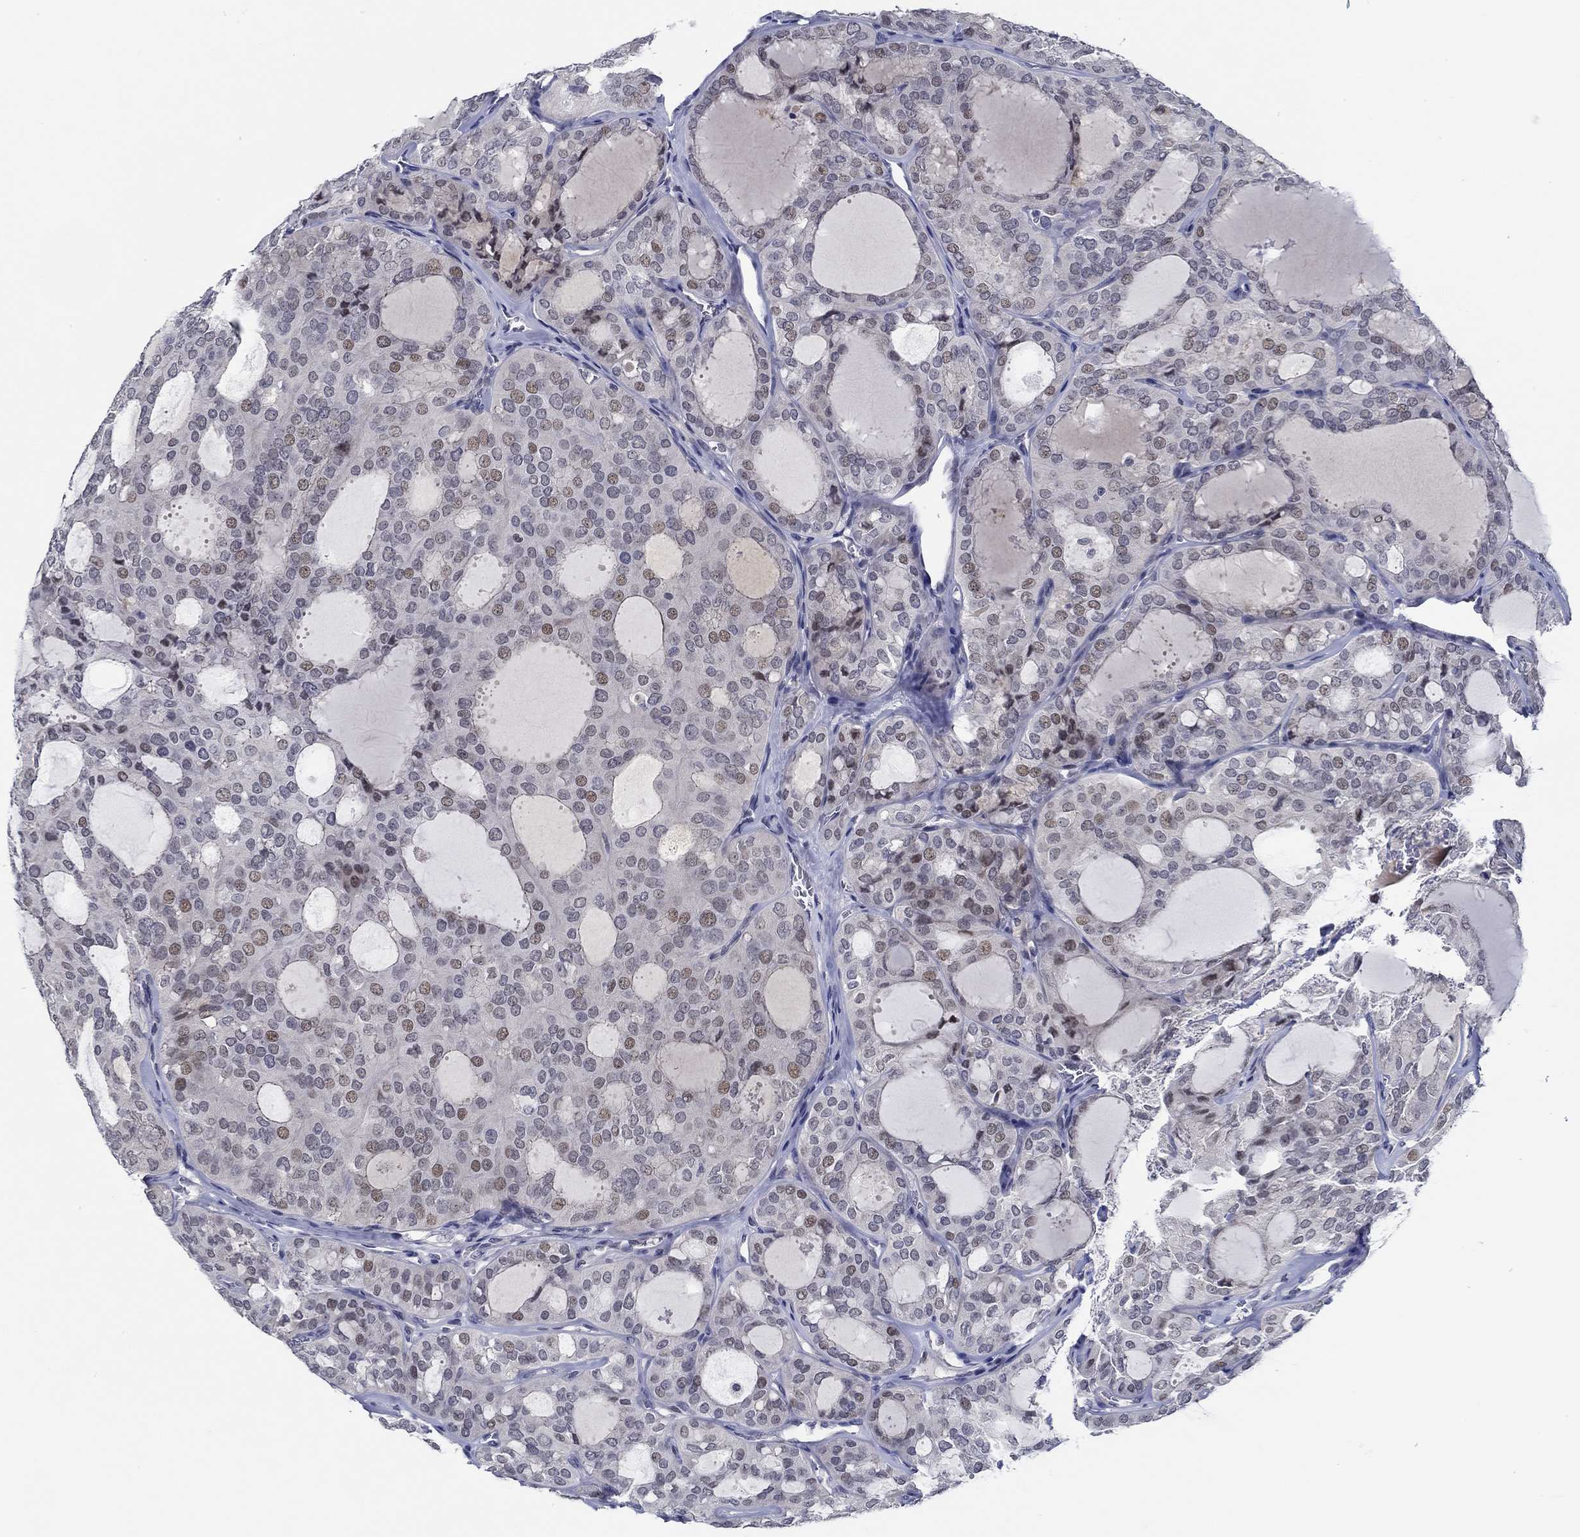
{"staining": {"intensity": "weak", "quantity": "25%-75%", "location": "nuclear"}, "tissue": "thyroid cancer", "cell_type": "Tumor cells", "image_type": "cancer", "snomed": [{"axis": "morphology", "description": "Follicular adenoma carcinoma, NOS"}, {"axis": "topography", "description": "Thyroid gland"}], "caption": "Brown immunohistochemical staining in human thyroid cancer (follicular adenoma carcinoma) exhibits weak nuclear positivity in about 25%-75% of tumor cells.", "gene": "SLC34A1", "patient": {"sex": "male", "age": 75}}